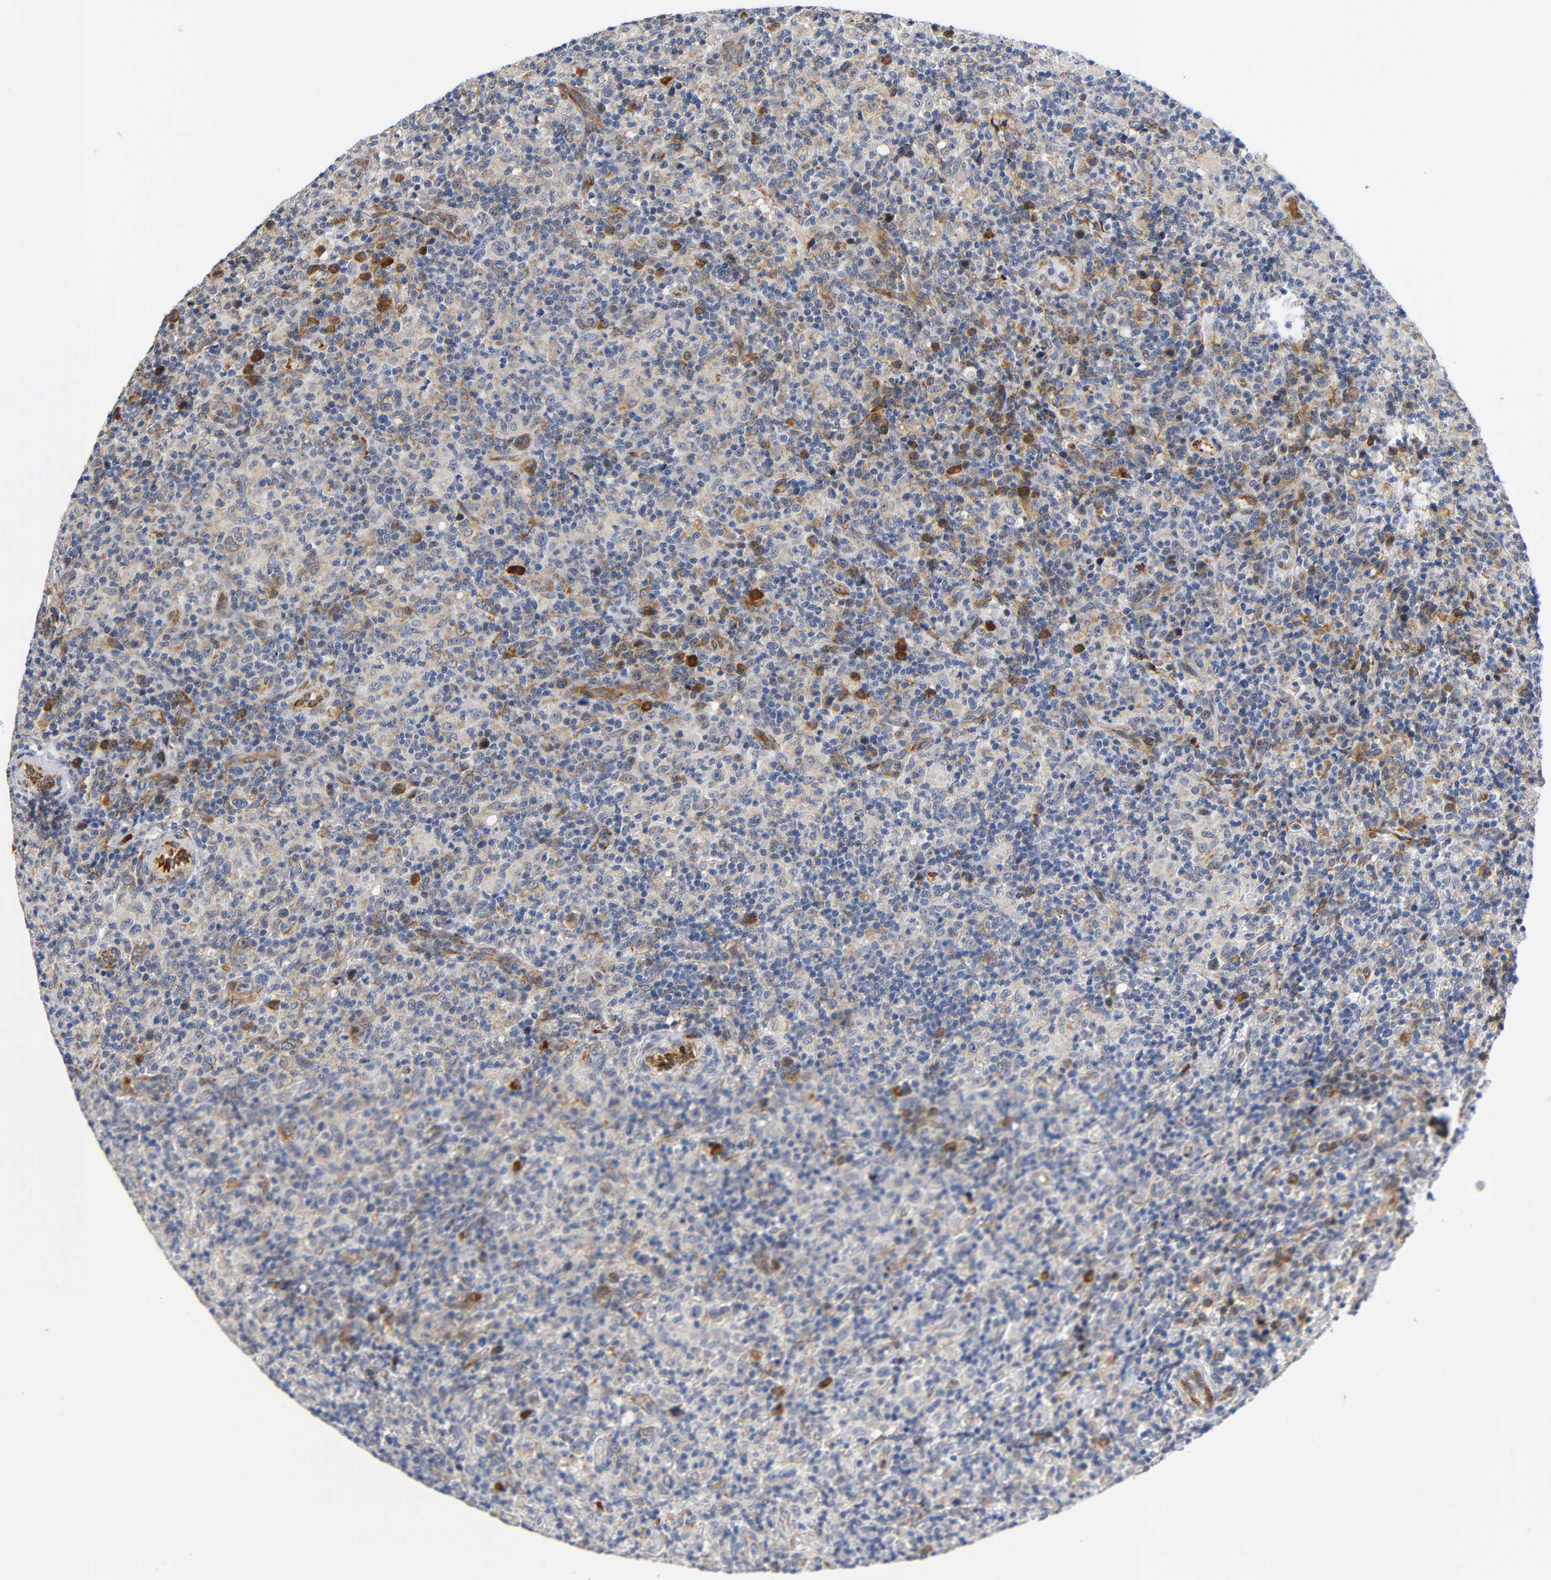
{"staining": {"intensity": "weak", "quantity": "25%-75%", "location": "cytoplasmic/membranous"}, "tissue": "lymphoma", "cell_type": "Tumor cells", "image_type": "cancer", "snomed": [{"axis": "morphology", "description": "Hodgkin's disease, NOS"}, {"axis": "topography", "description": "Lymph node"}], "caption": "The micrograph shows staining of Hodgkin's disease, revealing weak cytoplasmic/membranous protein positivity (brown color) within tumor cells.", "gene": "SOS2", "patient": {"sex": "male", "age": 65}}